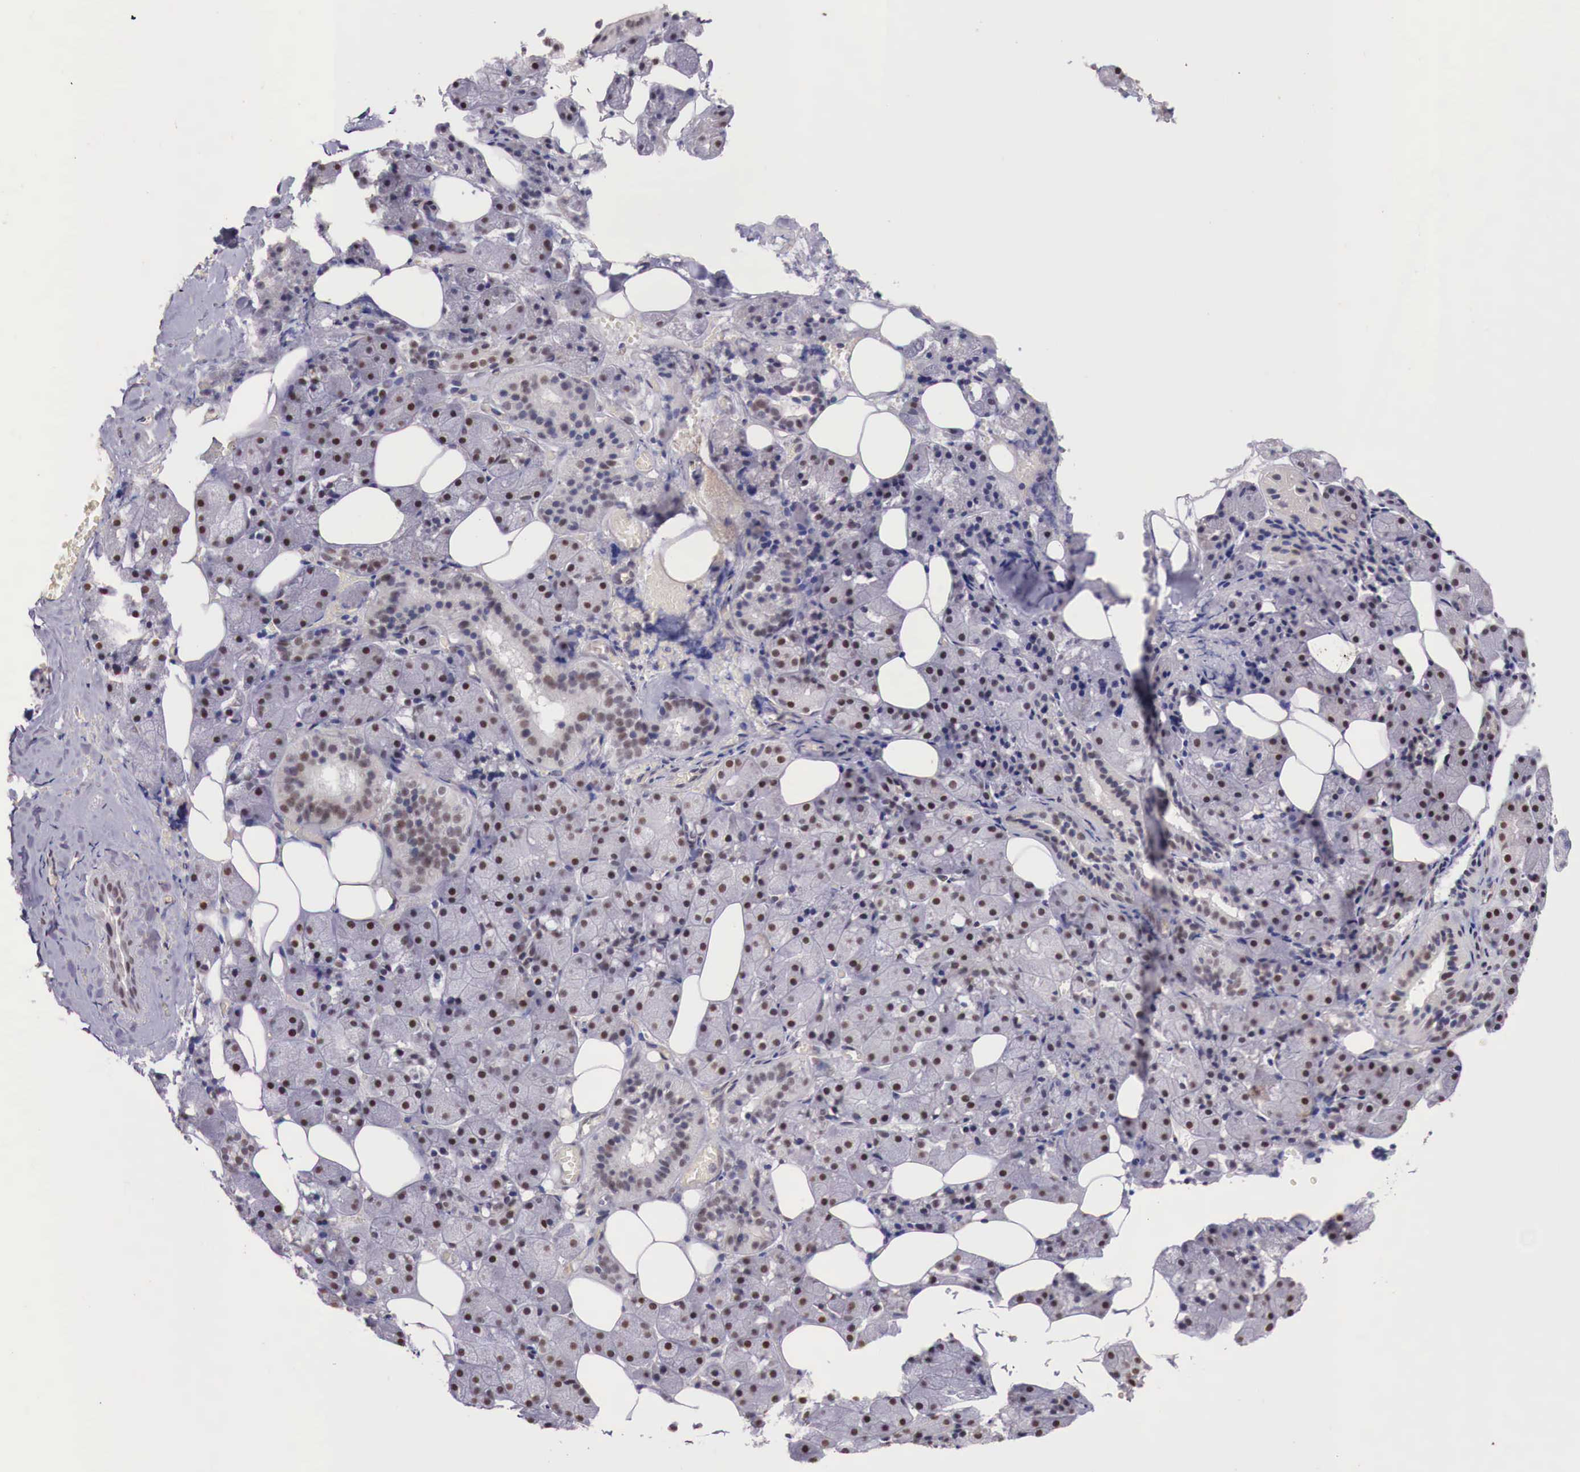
{"staining": {"intensity": "moderate", "quantity": ">75%", "location": "nuclear"}, "tissue": "salivary gland", "cell_type": "Glandular cells", "image_type": "normal", "snomed": [{"axis": "morphology", "description": "Normal tissue, NOS"}, {"axis": "topography", "description": "Salivary gland"}], "caption": "Immunohistochemical staining of unremarkable human salivary gland exhibits moderate nuclear protein positivity in approximately >75% of glandular cells.", "gene": "FOXP2", "patient": {"sex": "female", "age": 55}}